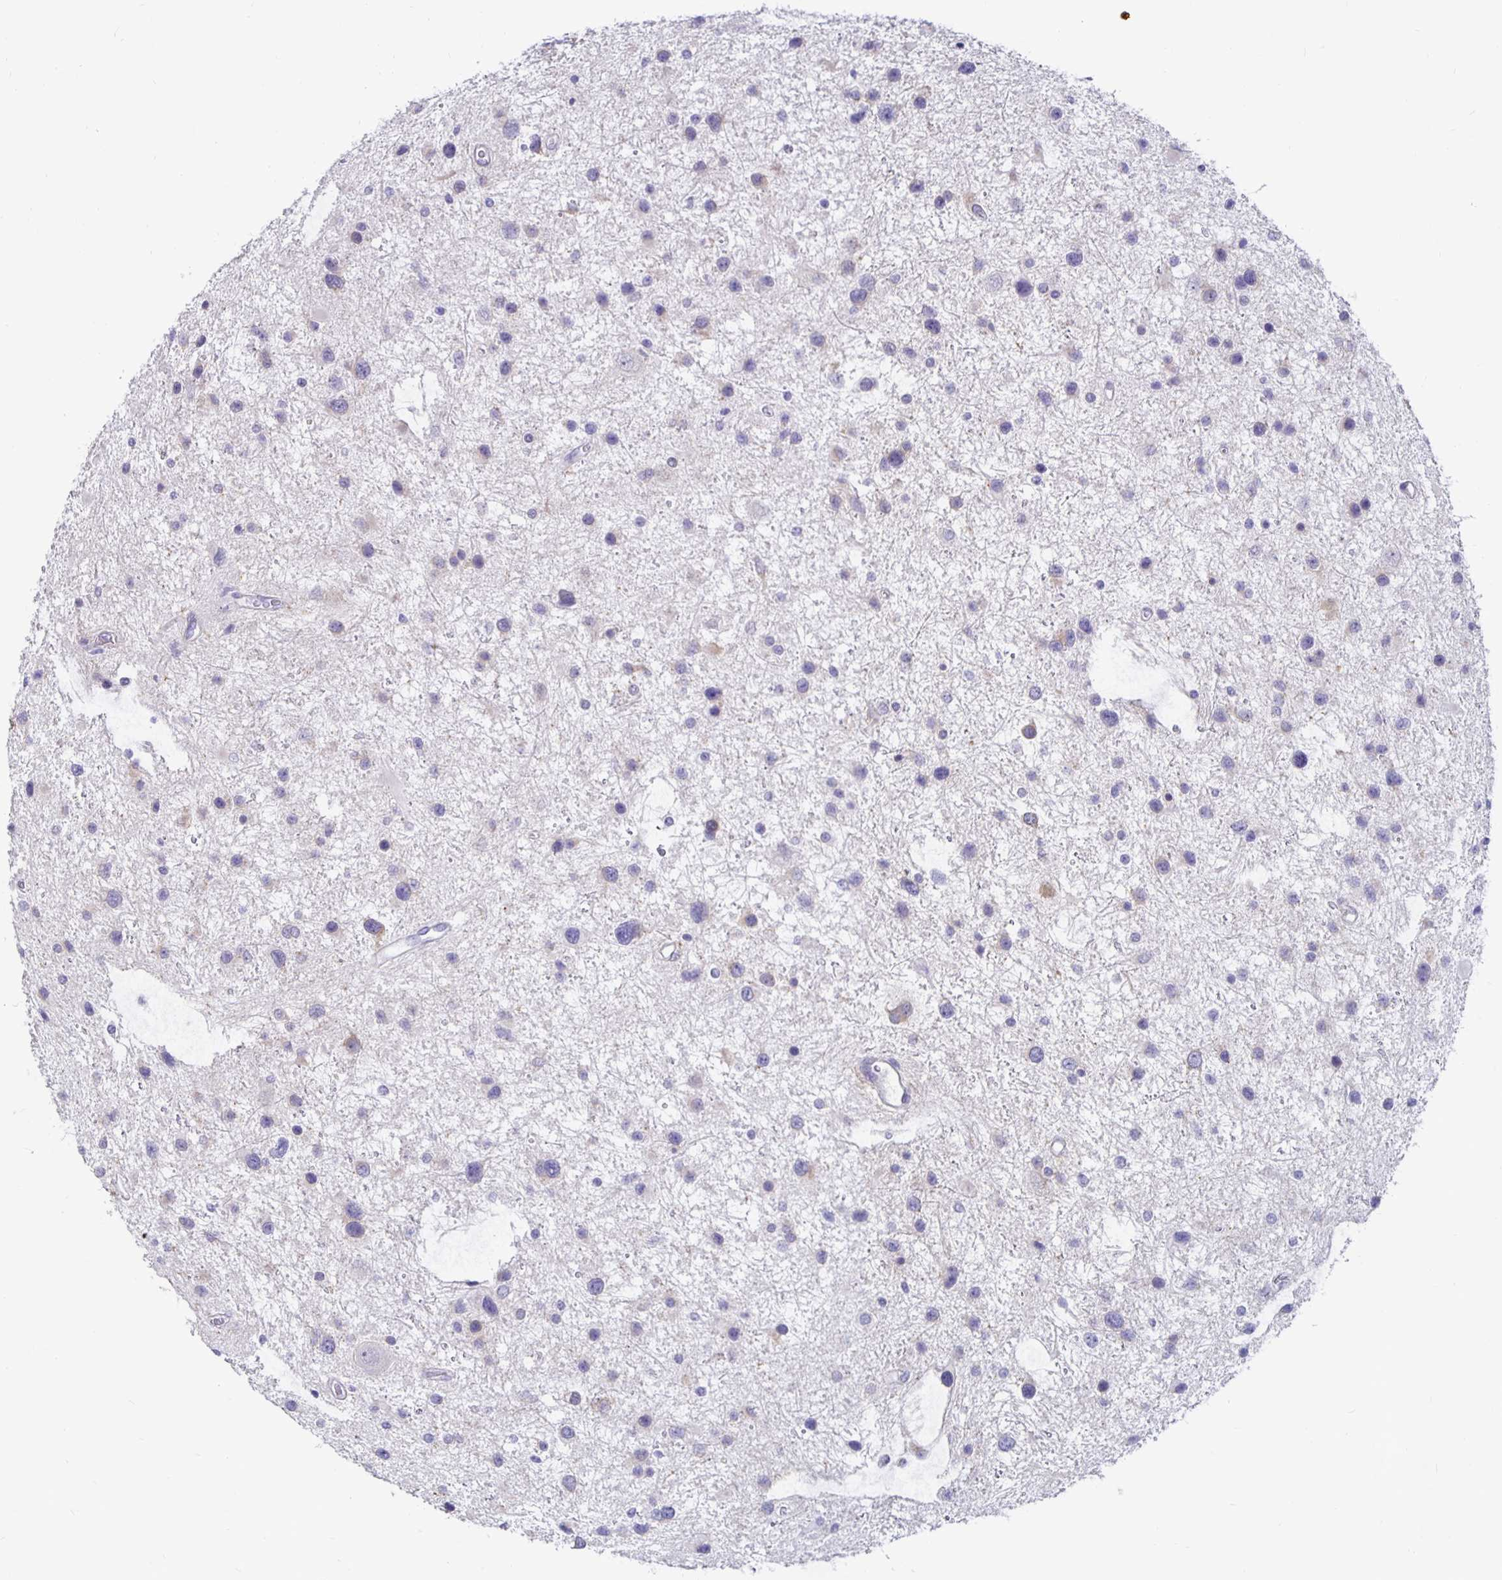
{"staining": {"intensity": "negative", "quantity": "none", "location": "none"}, "tissue": "glioma", "cell_type": "Tumor cells", "image_type": "cancer", "snomed": [{"axis": "morphology", "description": "Glioma, malignant, Low grade"}, {"axis": "topography", "description": "Brain"}], "caption": "High magnification brightfield microscopy of low-grade glioma (malignant) stained with DAB (3,3'-diaminobenzidine) (brown) and counterstained with hematoxylin (blue): tumor cells show no significant staining.", "gene": "DNAI2", "patient": {"sex": "female", "age": 32}}